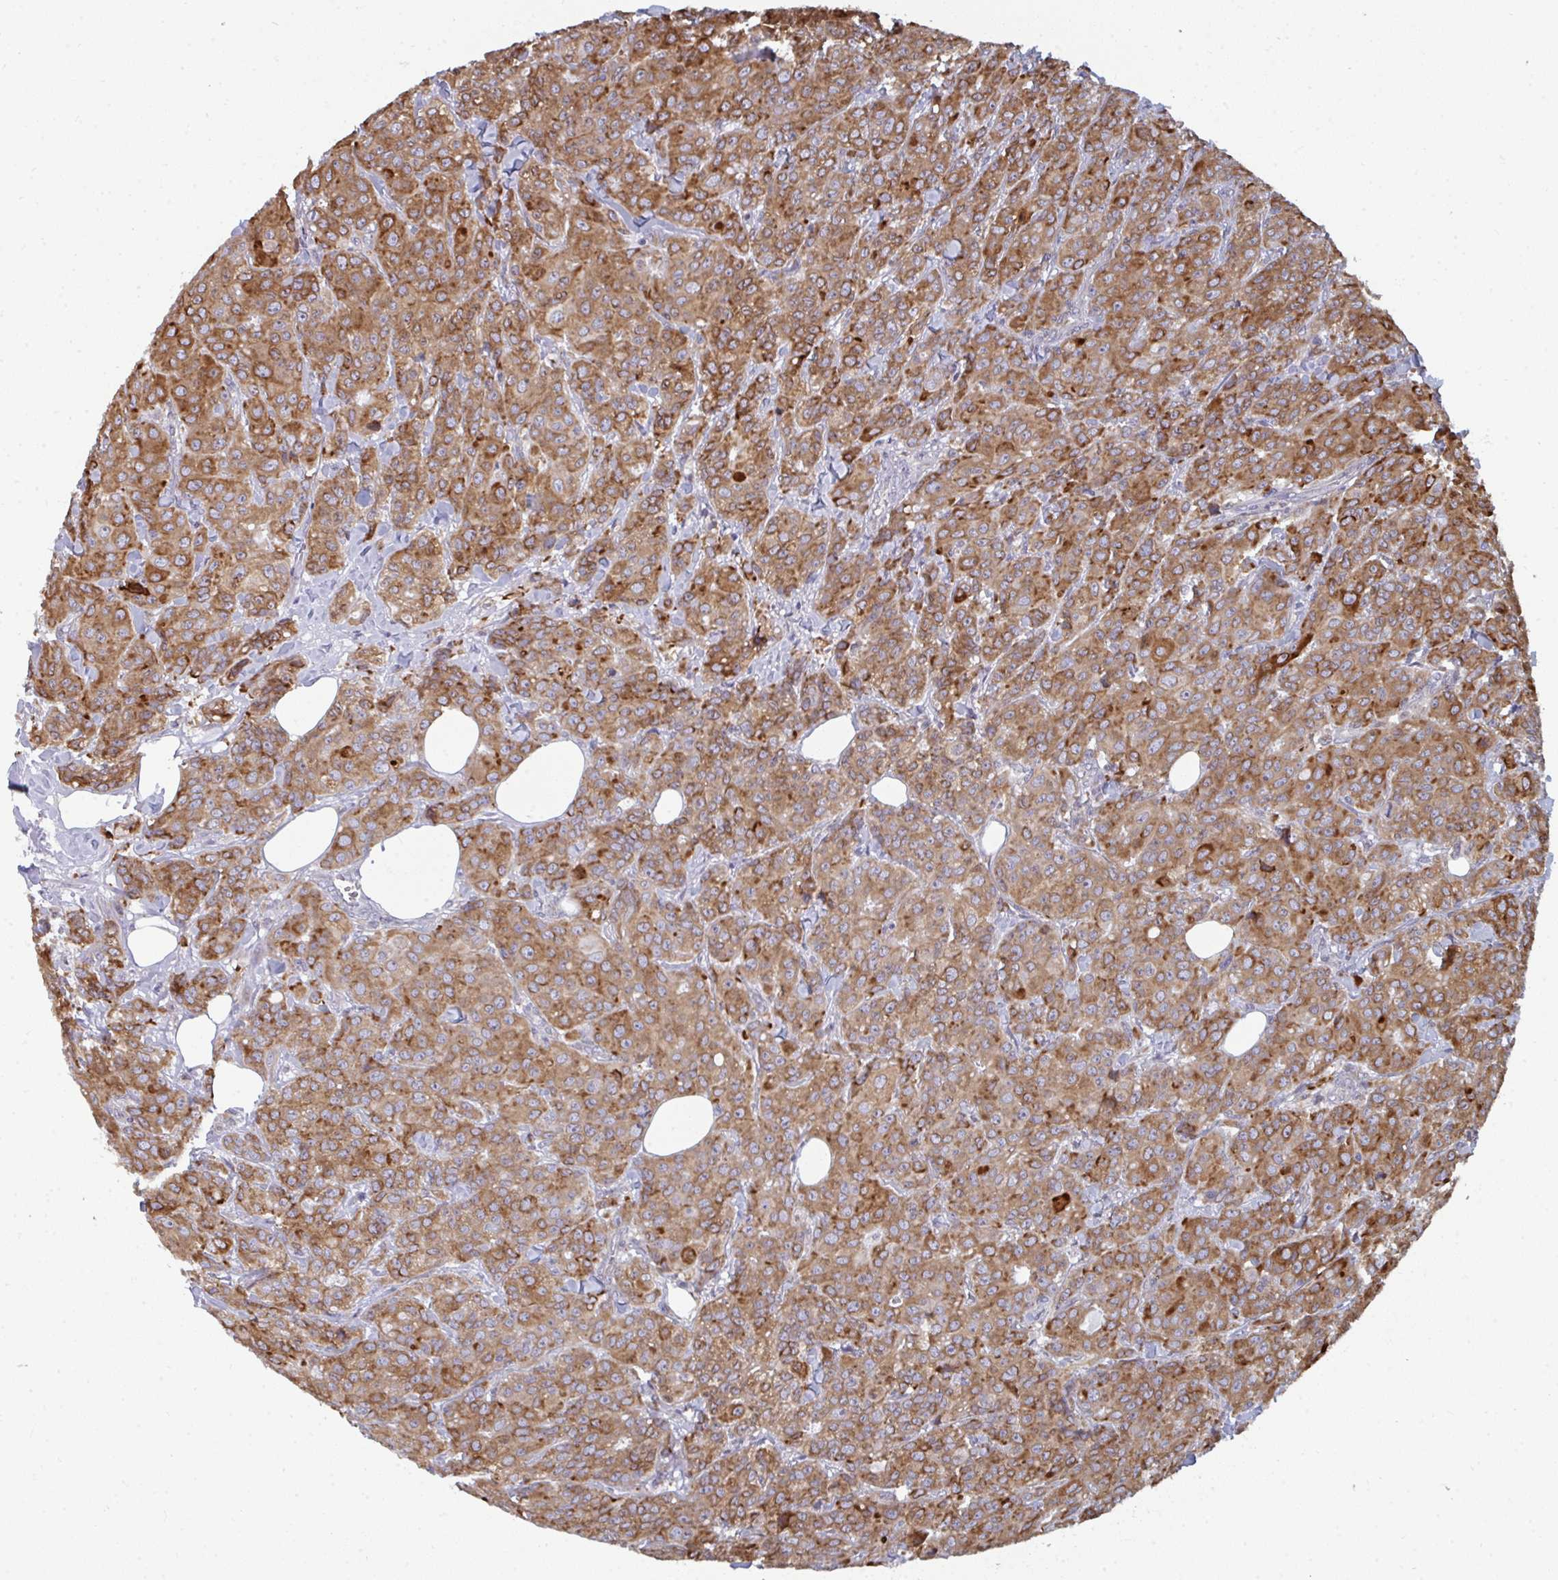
{"staining": {"intensity": "moderate", "quantity": ">75%", "location": "cytoplasmic/membranous"}, "tissue": "breast cancer", "cell_type": "Tumor cells", "image_type": "cancer", "snomed": [{"axis": "morphology", "description": "Normal tissue, NOS"}, {"axis": "morphology", "description": "Duct carcinoma"}, {"axis": "topography", "description": "Breast"}], "caption": "Tumor cells display moderate cytoplasmic/membranous staining in about >75% of cells in breast intraductal carcinoma.", "gene": "LYSMD4", "patient": {"sex": "female", "age": 43}}